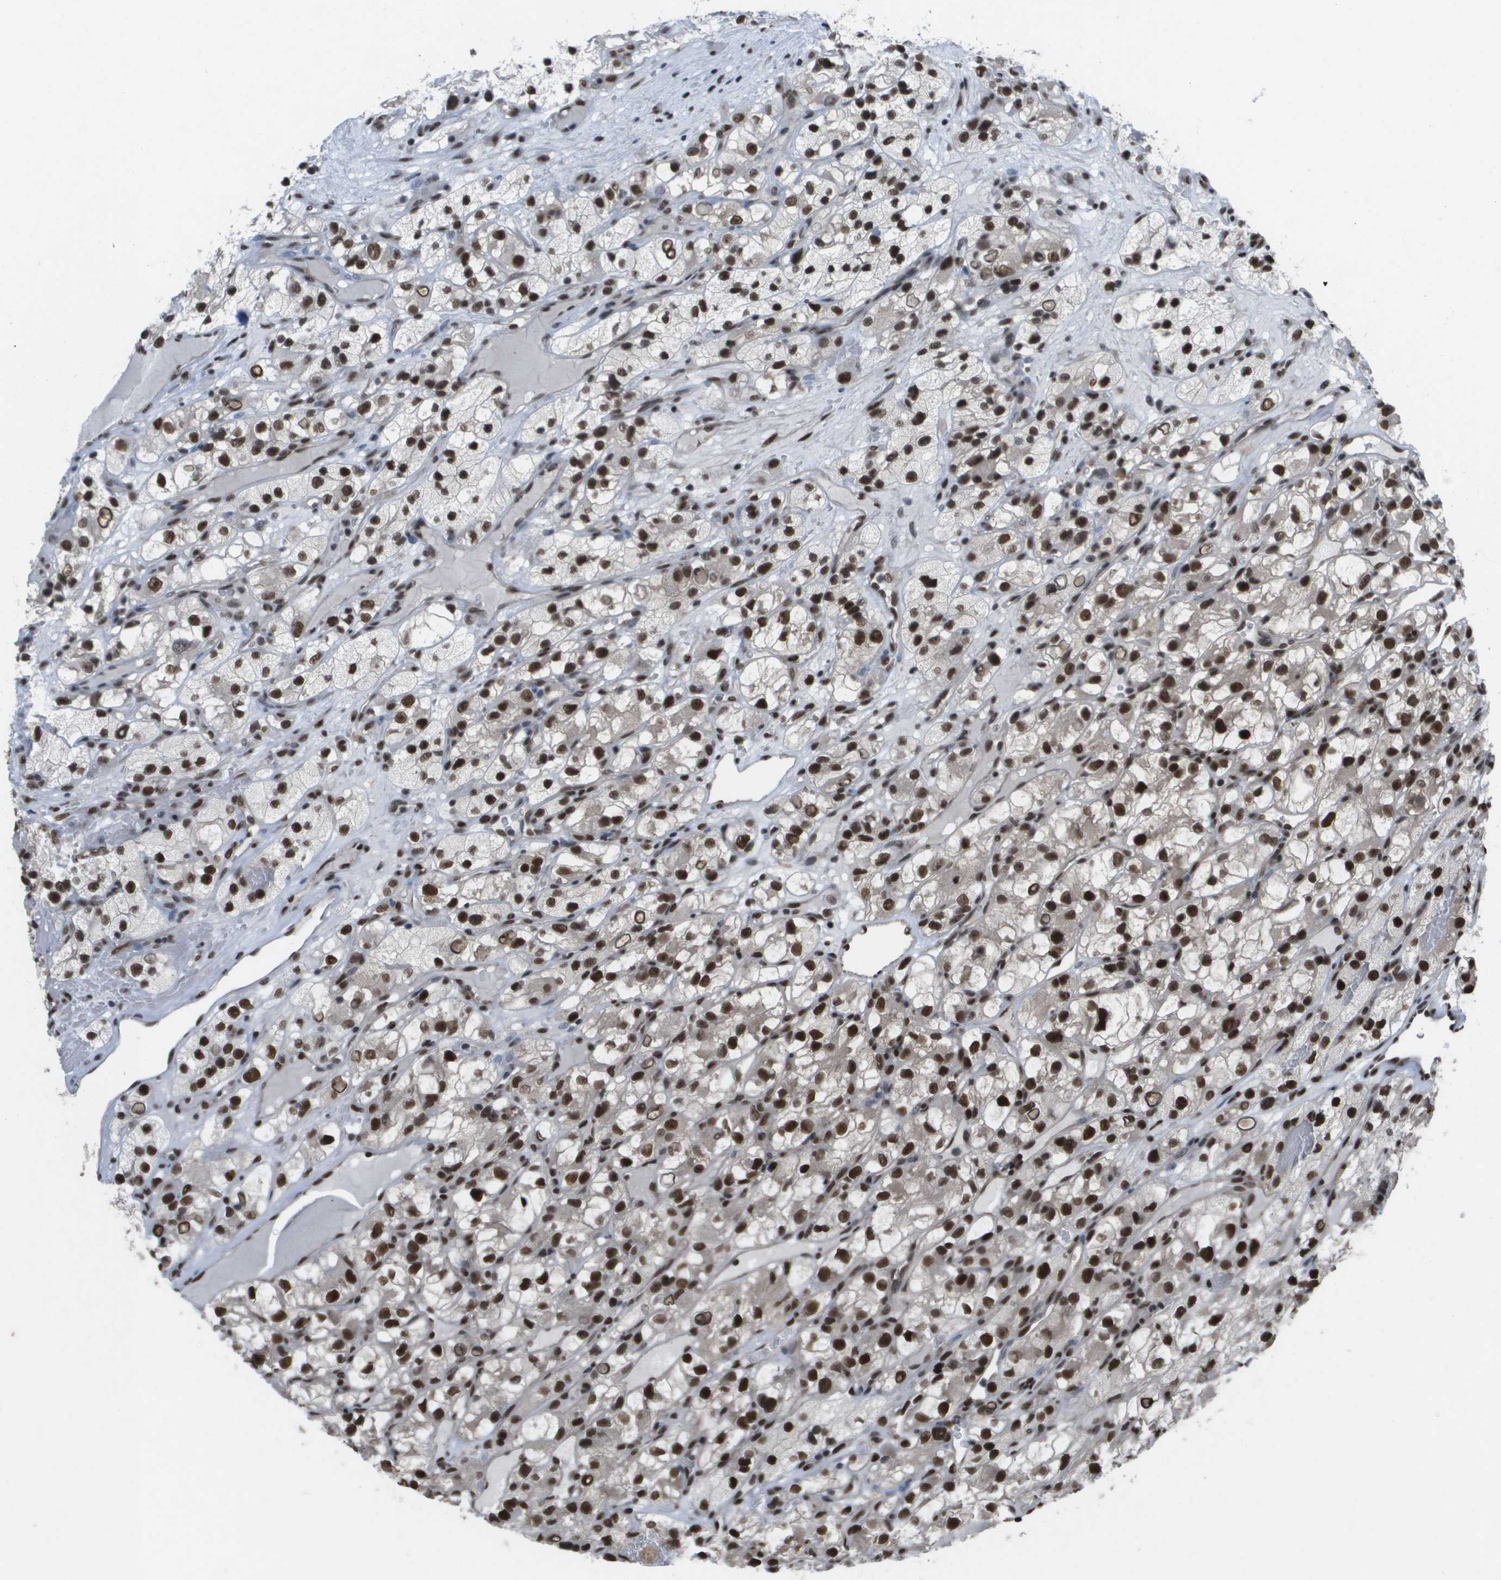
{"staining": {"intensity": "strong", "quantity": "25%-75%", "location": "nuclear"}, "tissue": "renal cancer", "cell_type": "Tumor cells", "image_type": "cancer", "snomed": [{"axis": "morphology", "description": "Adenocarcinoma, NOS"}, {"axis": "topography", "description": "Kidney"}], "caption": "Adenocarcinoma (renal) stained for a protein displays strong nuclear positivity in tumor cells.", "gene": "CDT1", "patient": {"sex": "female", "age": 57}}